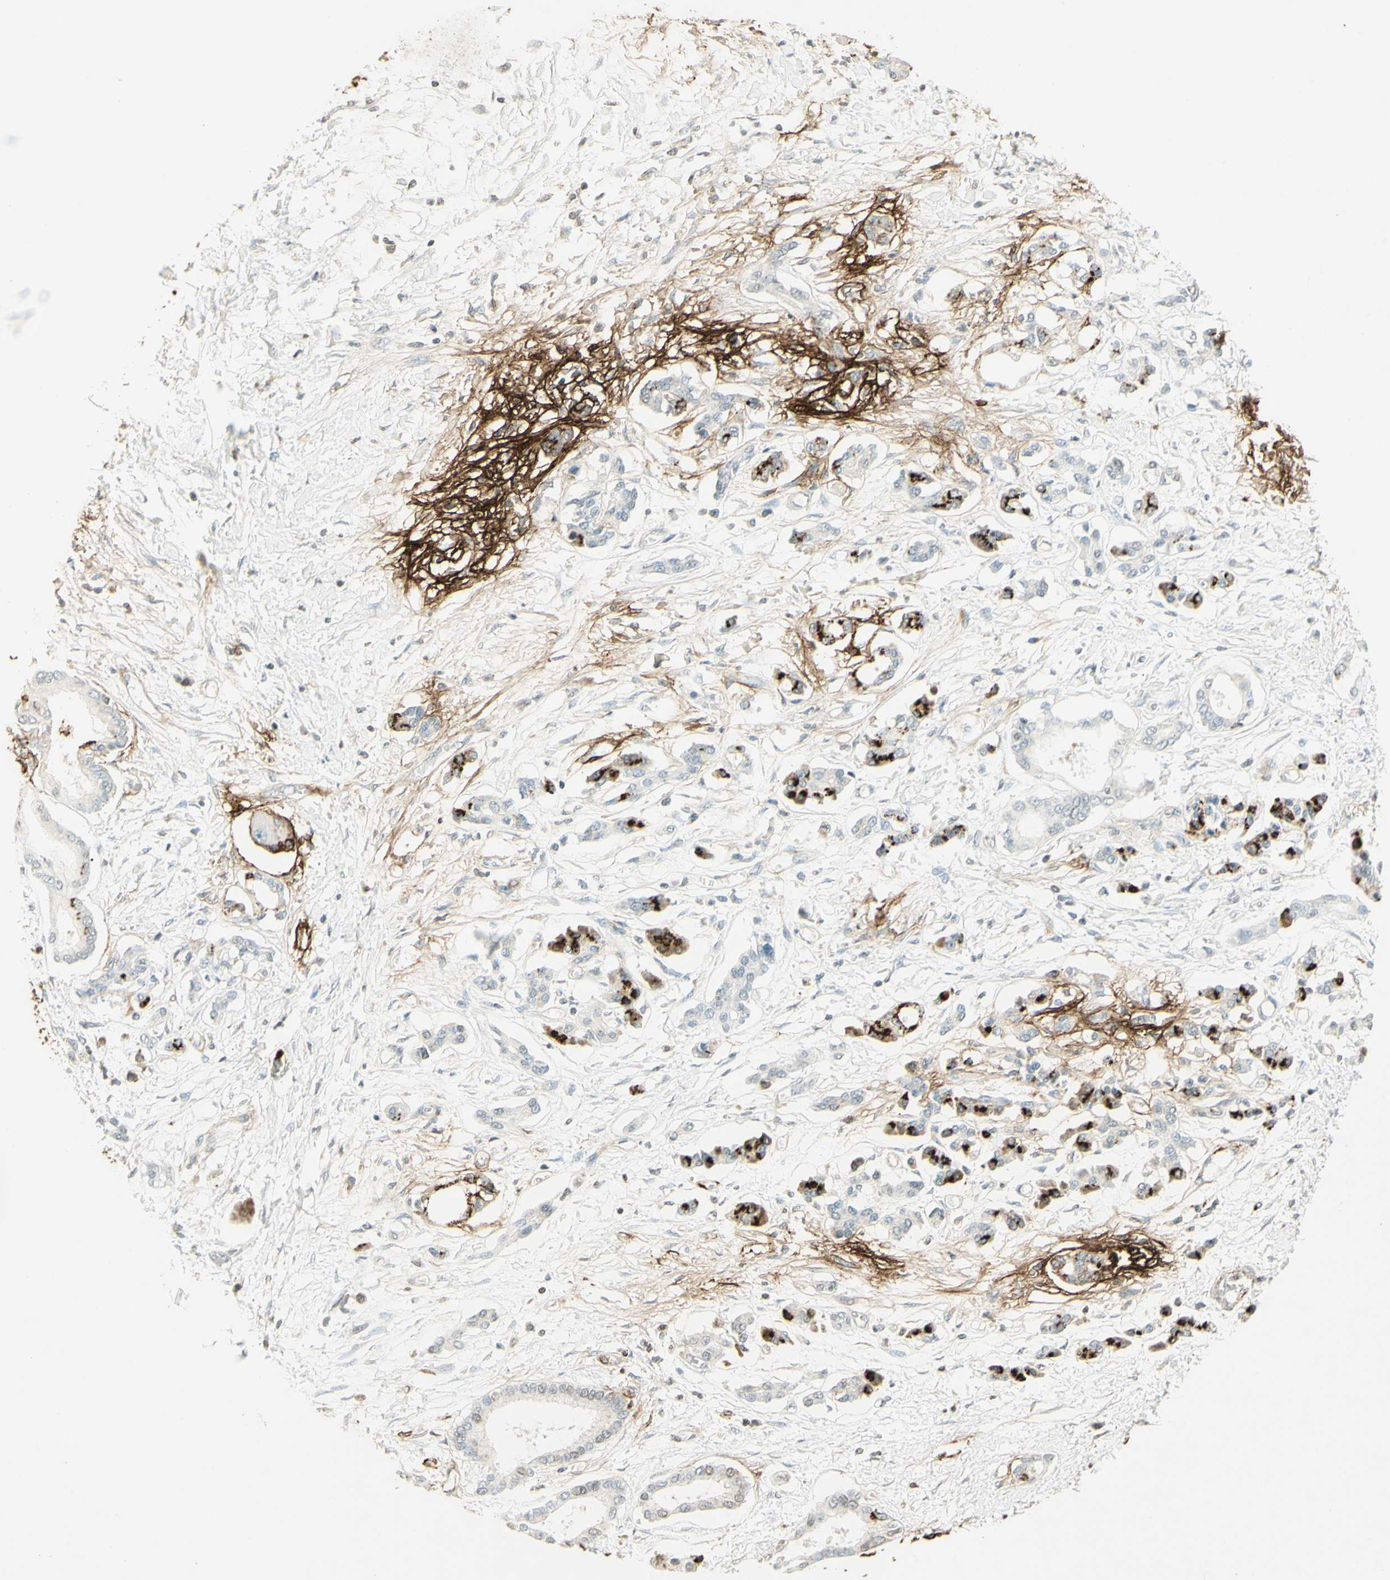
{"staining": {"intensity": "strong", "quantity": "25%-75%", "location": "cytoplasmic/membranous"}, "tissue": "pancreatic cancer", "cell_type": "Tumor cells", "image_type": "cancer", "snomed": [{"axis": "morphology", "description": "Adenocarcinoma, NOS"}, {"axis": "topography", "description": "Pancreas"}], "caption": "Immunohistochemistry (IHC) (DAB (3,3'-diaminobenzidine)) staining of human pancreatic adenocarcinoma reveals strong cytoplasmic/membranous protein expression in about 25%-75% of tumor cells.", "gene": "TNN", "patient": {"sex": "male", "age": 56}}